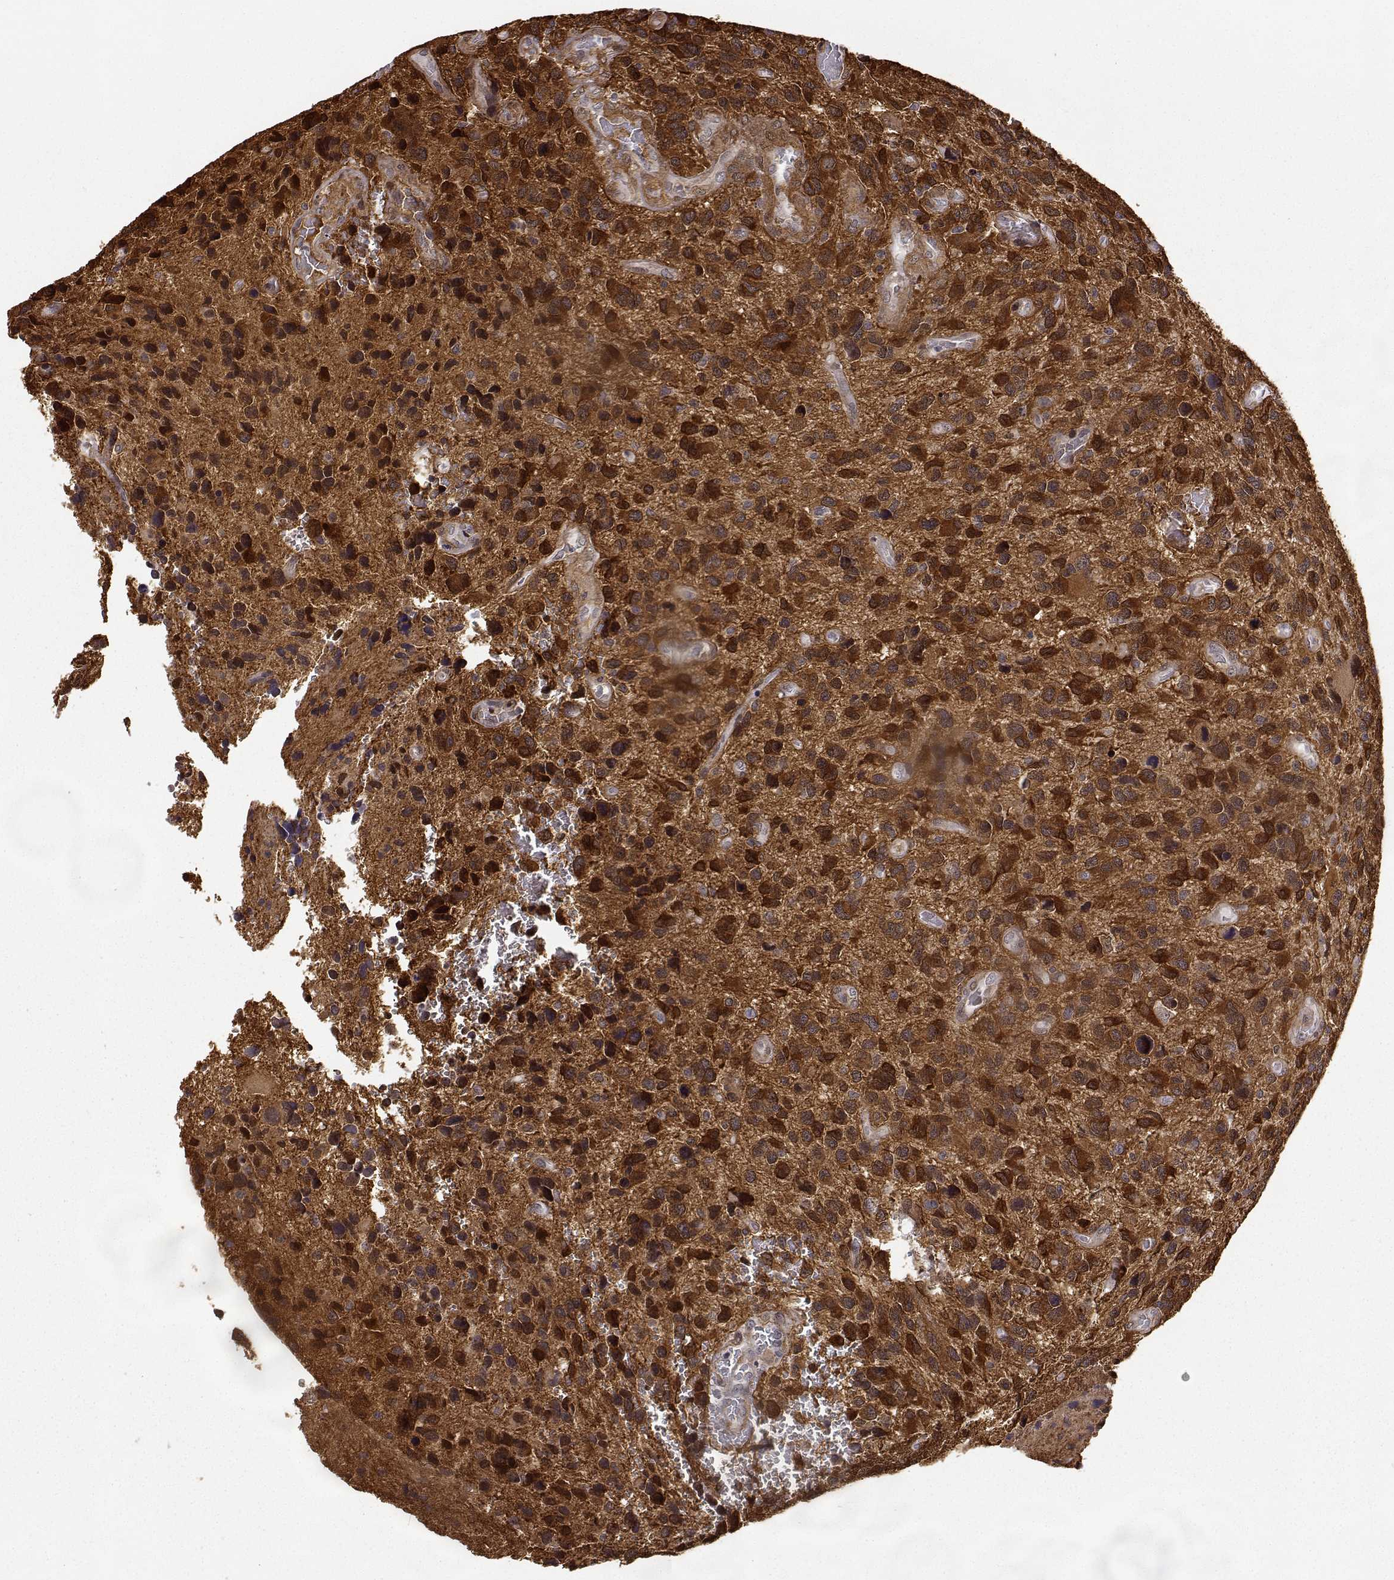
{"staining": {"intensity": "strong", "quantity": ">75%", "location": "cytoplasmic/membranous"}, "tissue": "glioma", "cell_type": "Tumor cells", "image_type": "cancer", "snomed": [{"axis": "morphology", "description": "Glioma, malignant, NOS"}, {"axis": "morphology", "description": "Glioma, malignant, High grade"}, {"axis": "topography", "description": "Brain"}], "caption": "Brown immunohistochemical staining in malignant glioma reveals strong cytoplasmic/membranous staining in about >75% of tumor cells. The staining was performed using DAB (3,3'-diaminobenzidine) to visualize the protein expression in brown, while the nuclei were stained in blue with hematoxylin (Magnification: 20x).", "gene": "PHGDH", "patient": {"sex": "female", "age": 71}}